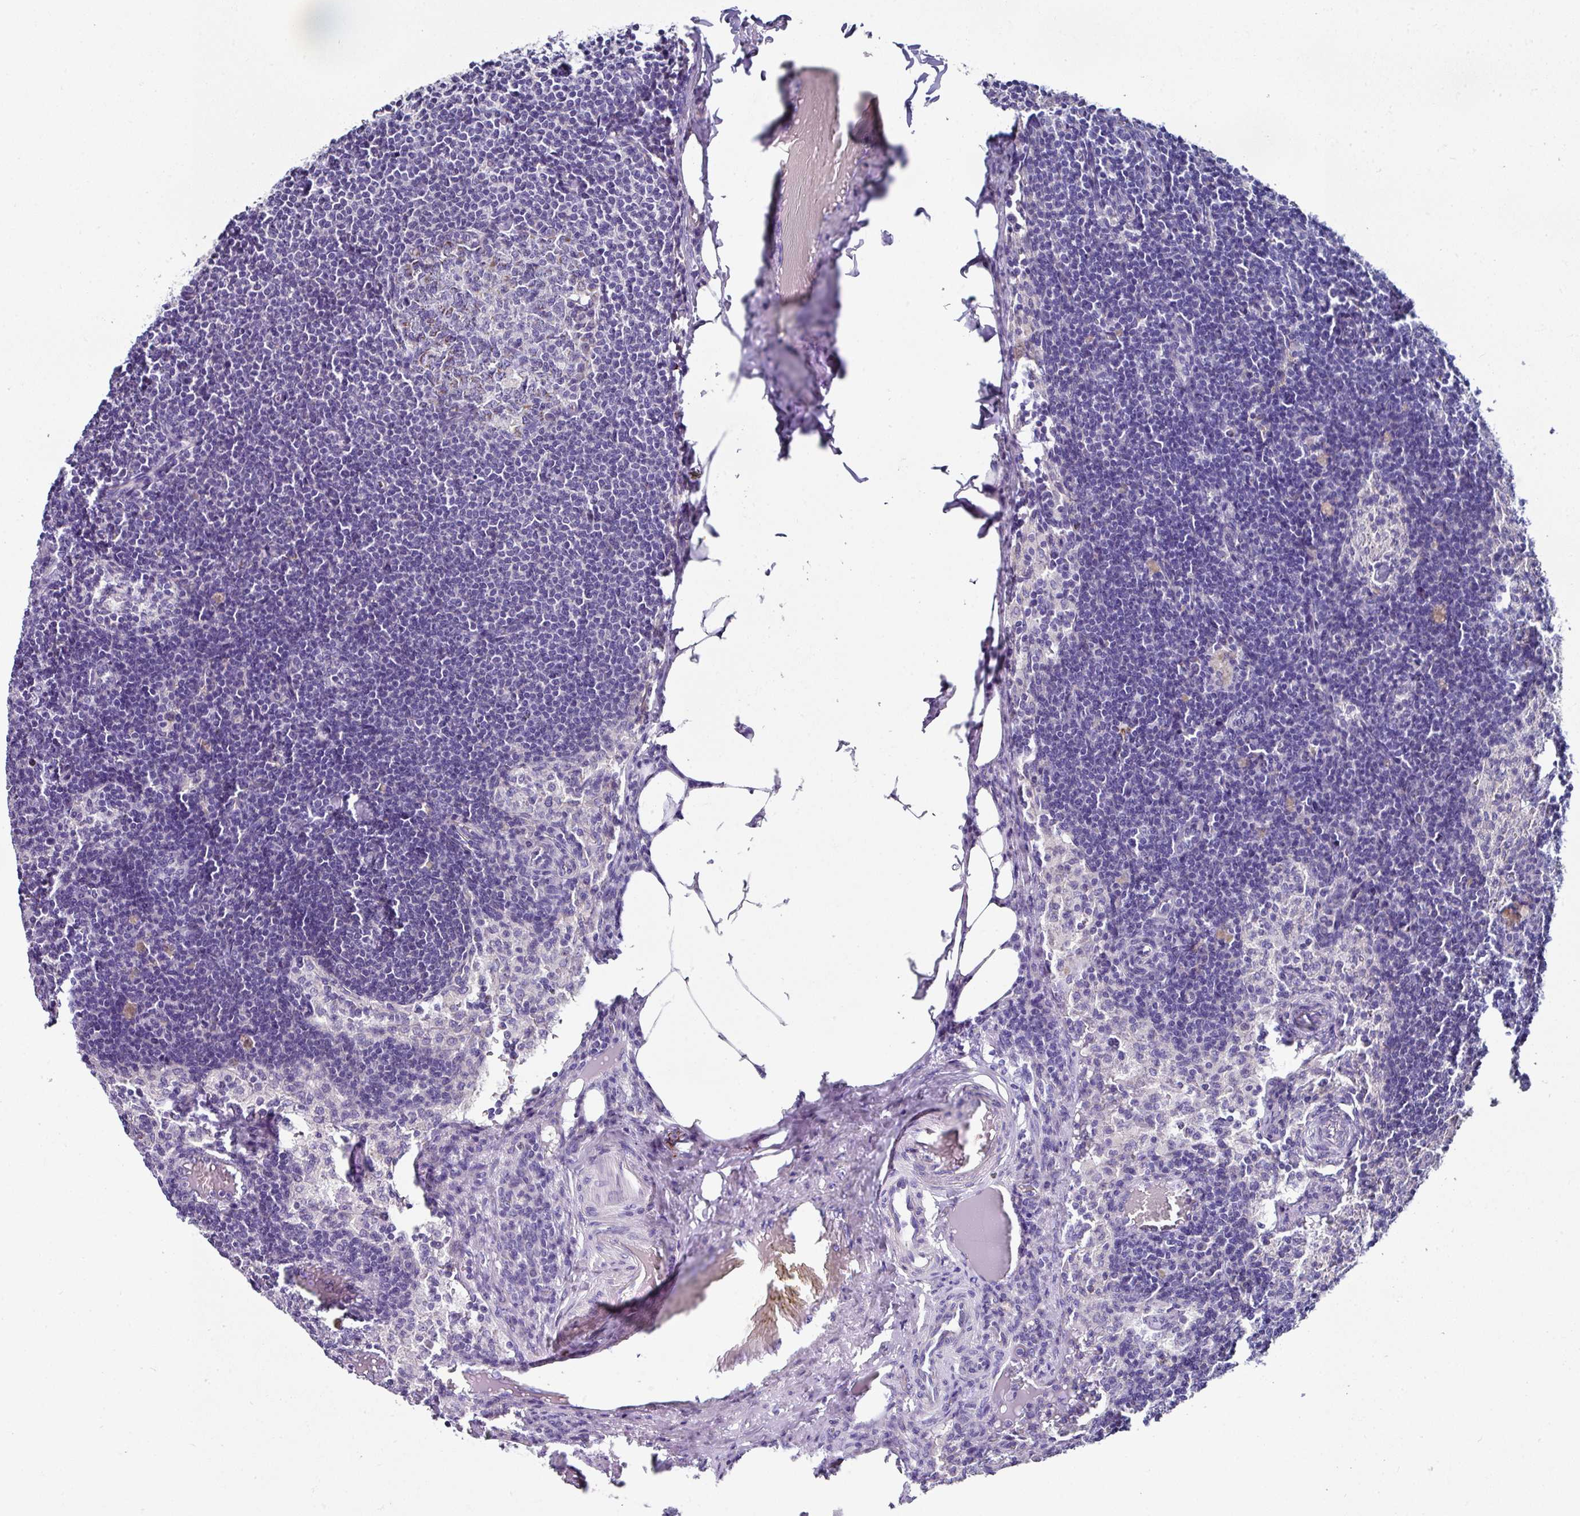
{"staining": {"intensity": "weak", "quantity": "25%-75%", "location": "cytoplasmic/membranous"}, "tissue": "lymph node", "cell_type": "Germinal center cells", "image_type": "normal", "snomed": [{"axis": "morphology", "description": "Normal tissue, NOS"}, {"axis": "topography", "description": "Lymph node"}], "caption": "Lymph node stained for a protein demonstrates weak cytoplasmic/membranous positivity in germinal center cells. (Stains: DAB (3,3'-diaminobenzidine) in brown, nuclei in blue, Microscopy: brightfield microscopy at high magnification).", "gene": "CLDN1", "patient": {"sex": "male", "age": 49}}